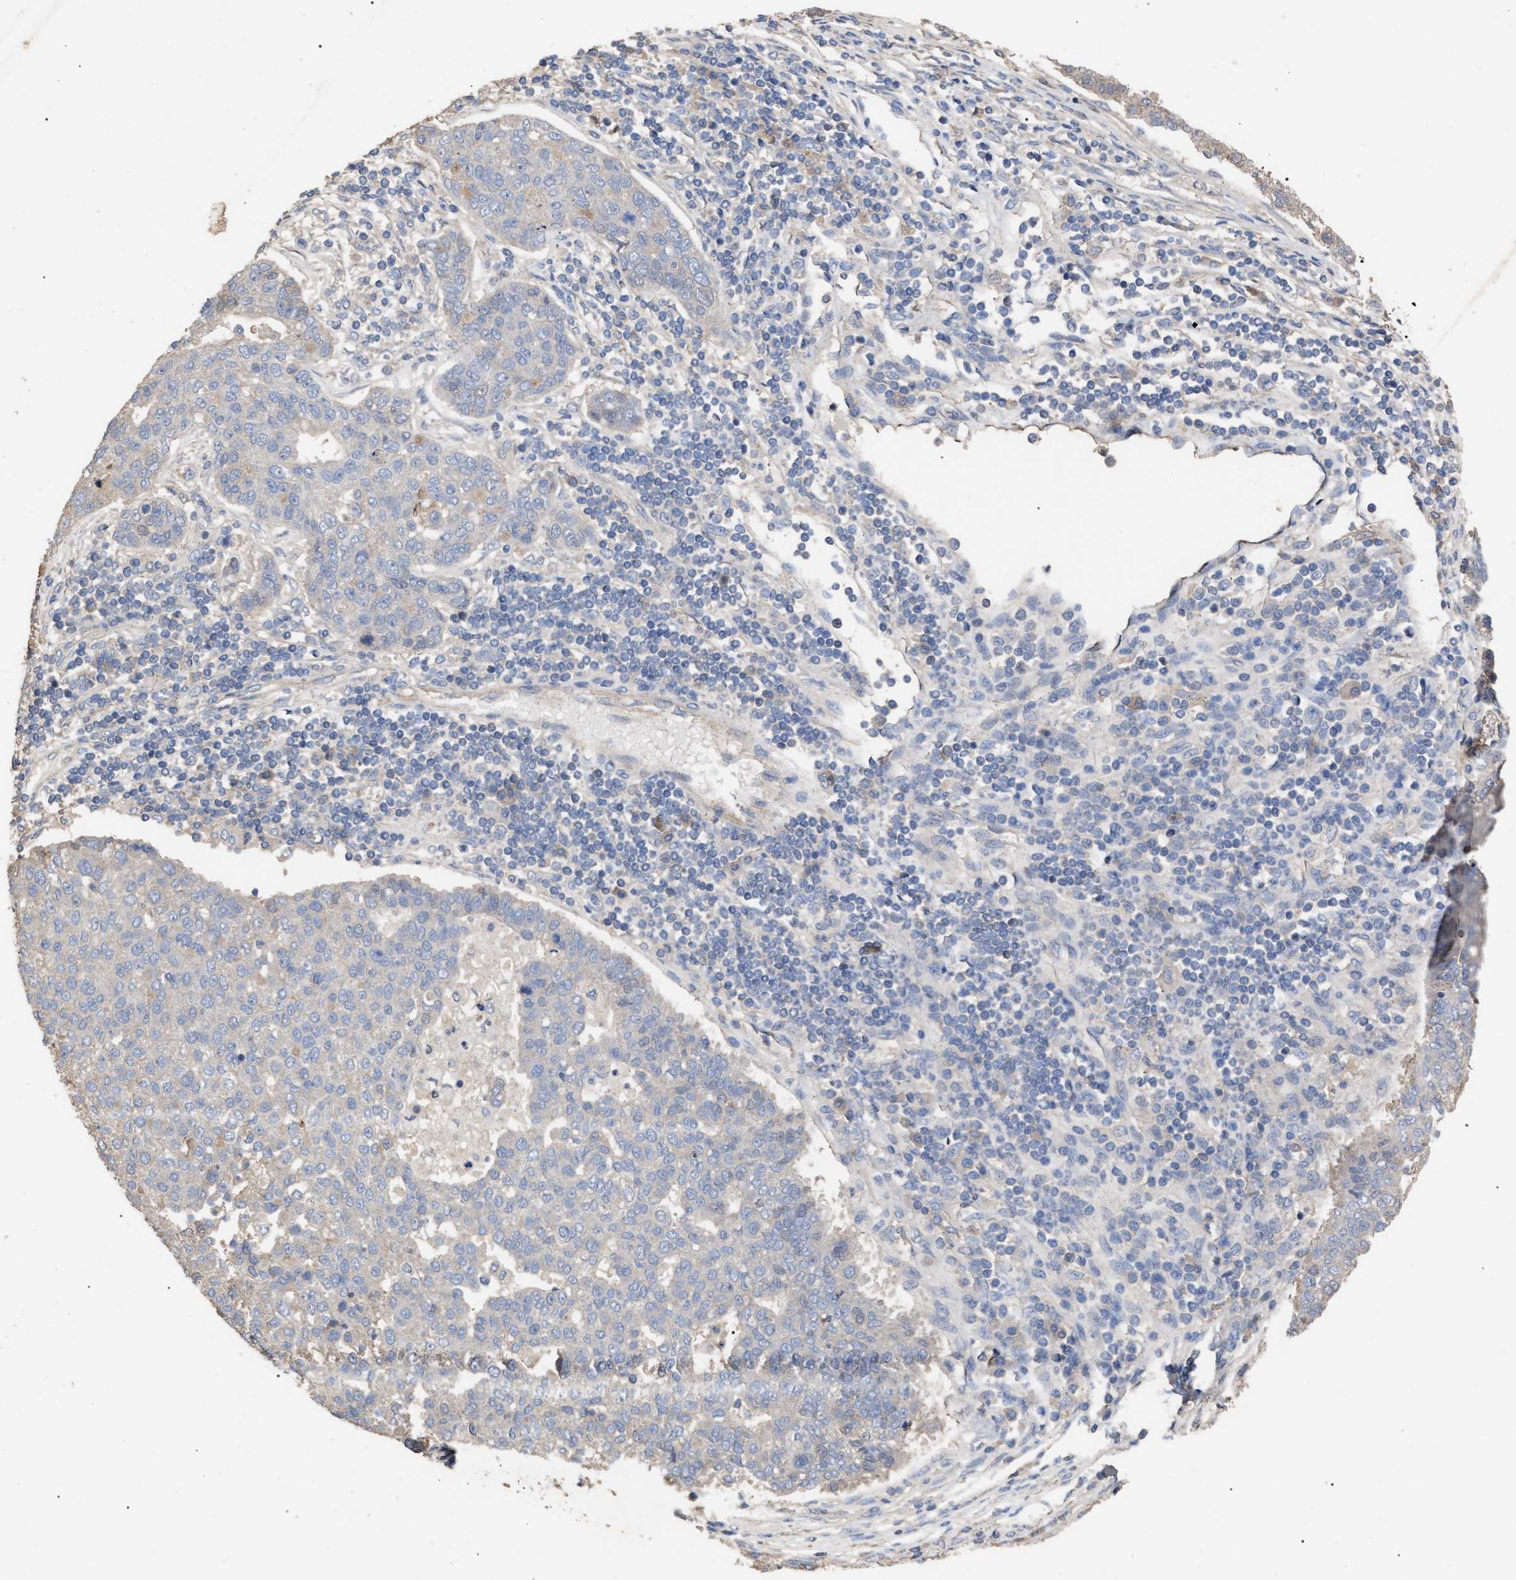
{"staining": {"intensity": "negative", "quantity": "none", "location": "none"}, "tissue": "pancreatic cancer", "cell_type": "Tumor cells", "image_type": "cancer", "snomed": [{"axis": "morphology", "description": "Adenocarcinoma, NOS"}, {"axis": "topography", "description": "Pancreas"}], "caption": "This is an immunohistochemistry (IHC) micrograph of adenocarcinoma (pancreatic). There is no positivity in tumor cells.", "gene": "BTN2A1", "patient": {"sex": "female", "age": 61}}